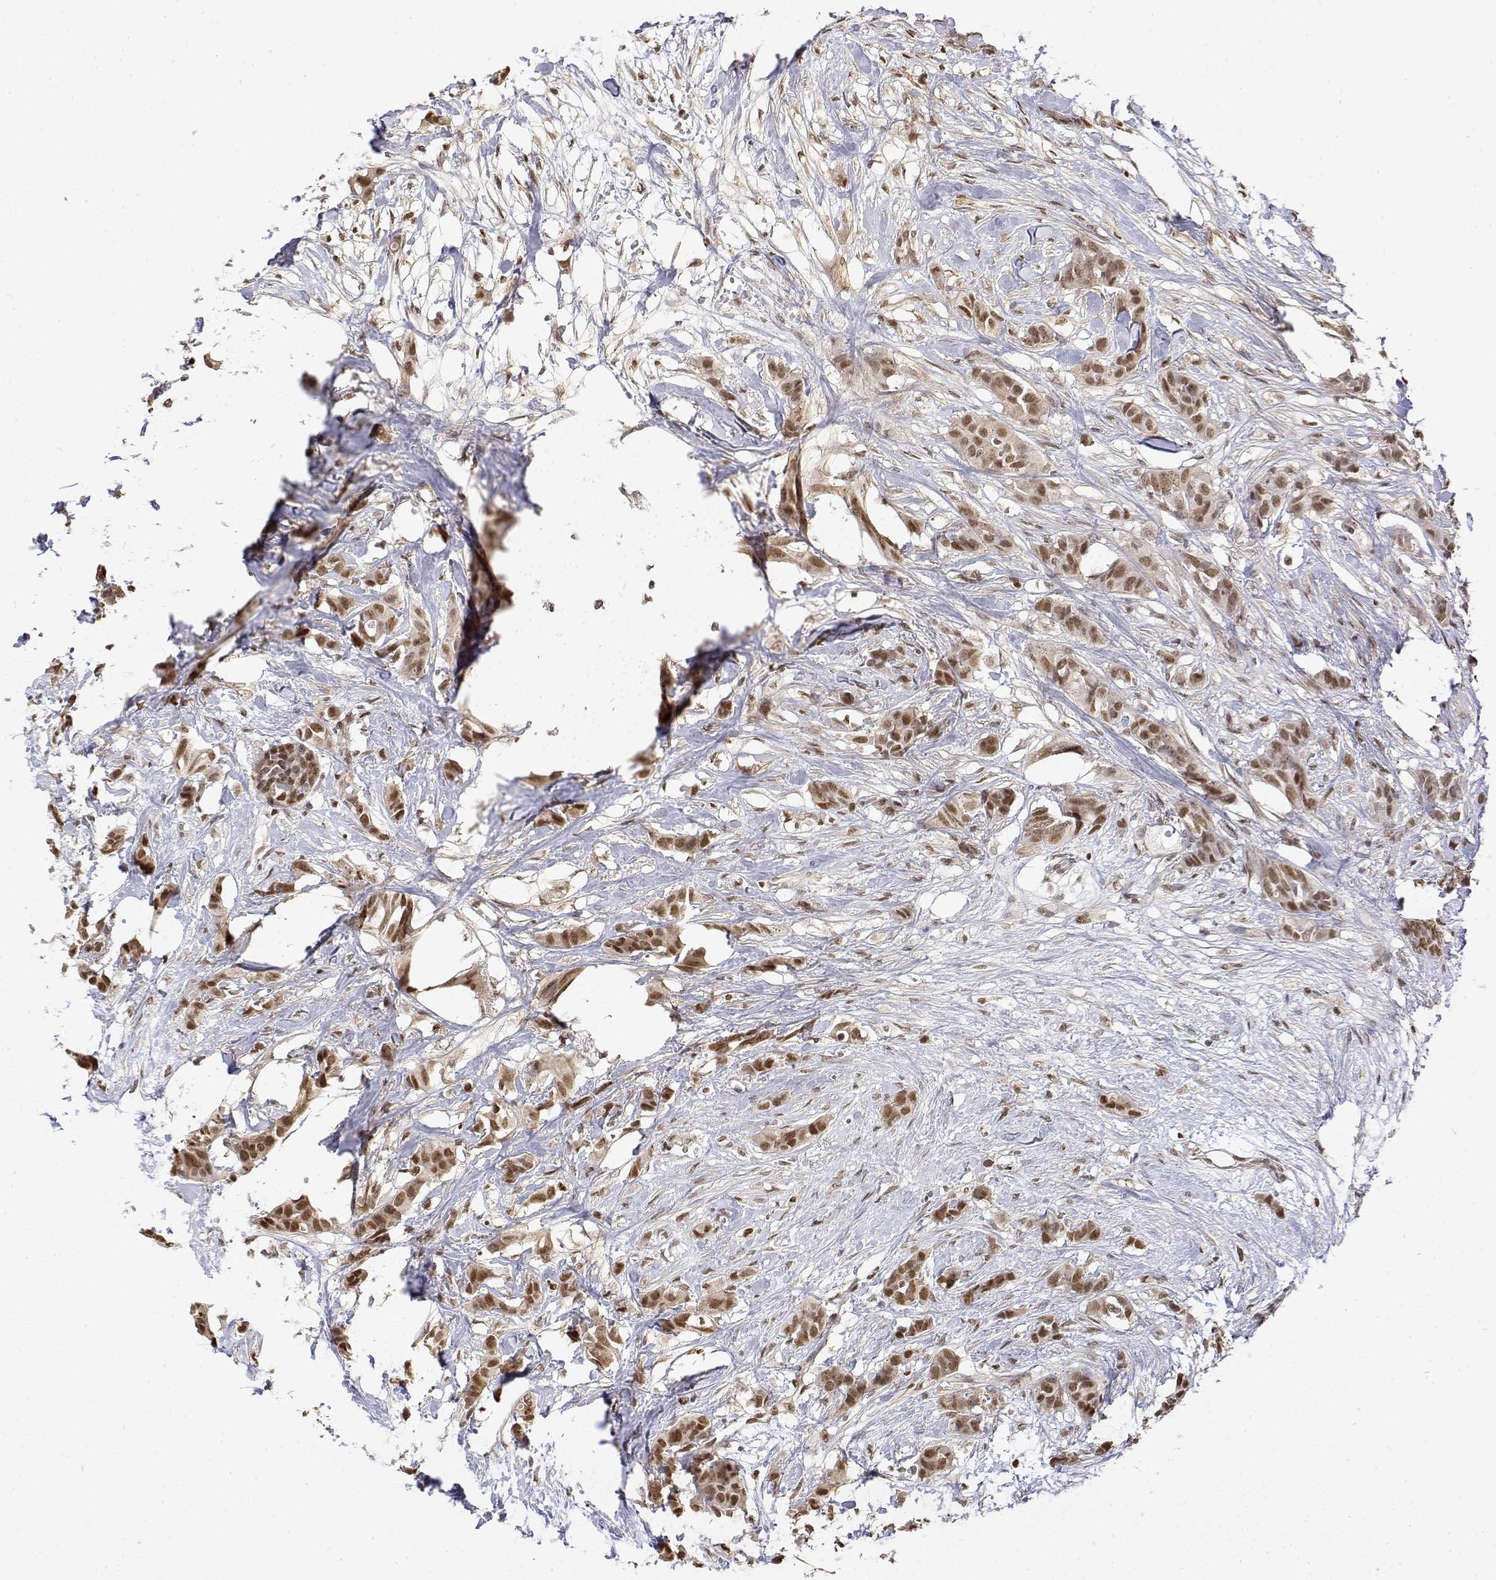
{"staining": {"intensity": "moderate", "quantity": ">75%", "location": "nuclear"}, "tissue": "breast cancer", "cell_type": "Tumor cells", "image_type": "cancer", "snomed": [{"axis": "morphology", "description": "Duct carcinoma"}, {"axis": "topography", "description": "Breast"}], "caption": "Tumor cells display medium levels of moderate nuclear expression in approximately >75% of cells in human breast cancer (intraductal carcinoma).", "gene": "TPI1", "patient": {"sex": "female", "age": 62}}